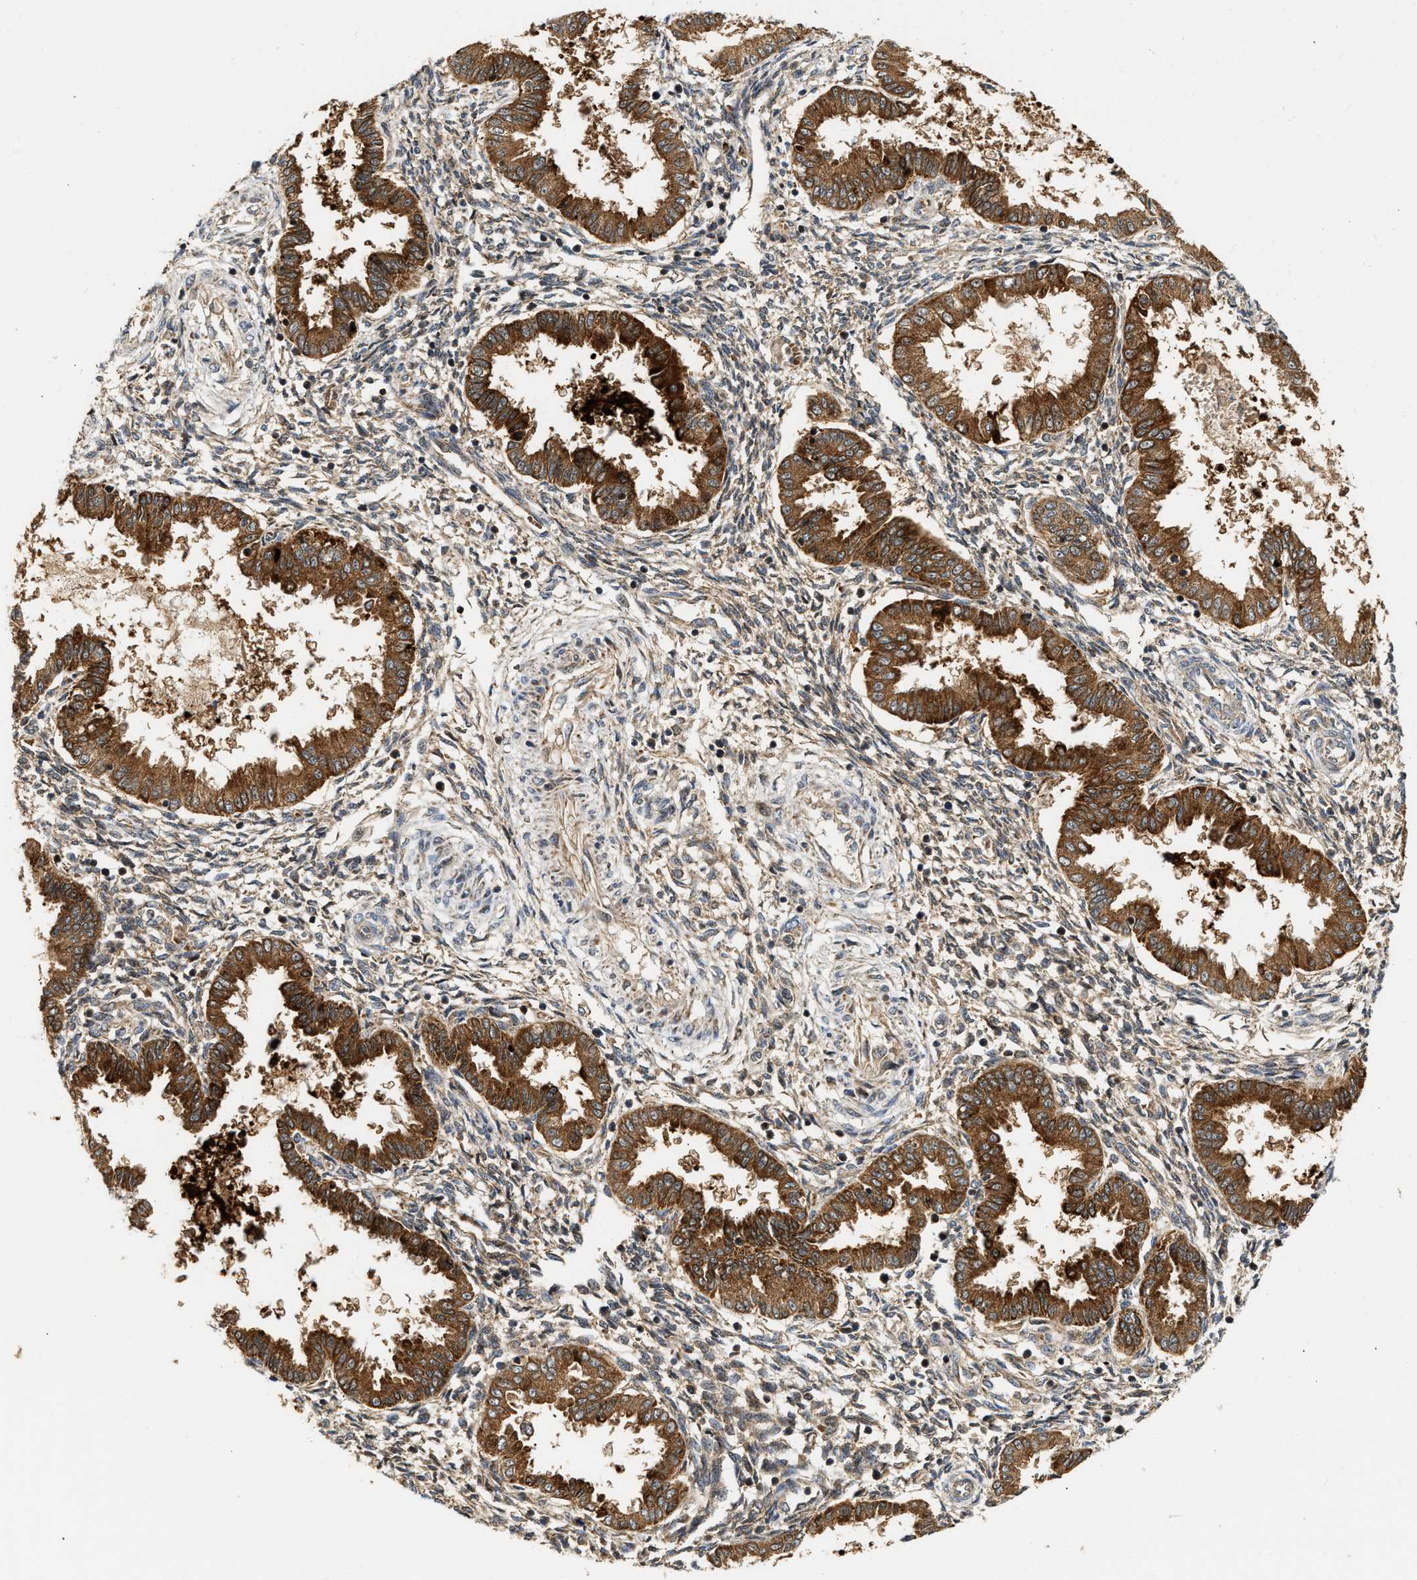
{"staining": {"intensity": "moderate", "quantity": "25%-75%", "location": "cytoplasmic/membranous"}, "tissue": "endometrium", "cell_type": "Cells in endometrial stroma", "image_type": "normal", "snomed": [{"axis": "morphology", "description": "Normal tissue, NOS"}, {"axis": "topography", "description": "Endometrium"}], "caption": "A micrograph showing moderate cytoplasmic/membranous expression in about 25%-75% of cells in endometrial stroma in benign endometrium, as visualized by brown immunohistochemical staining.", "gene": "EXTL2", "patient": {"sex": "female", "age": 33}}